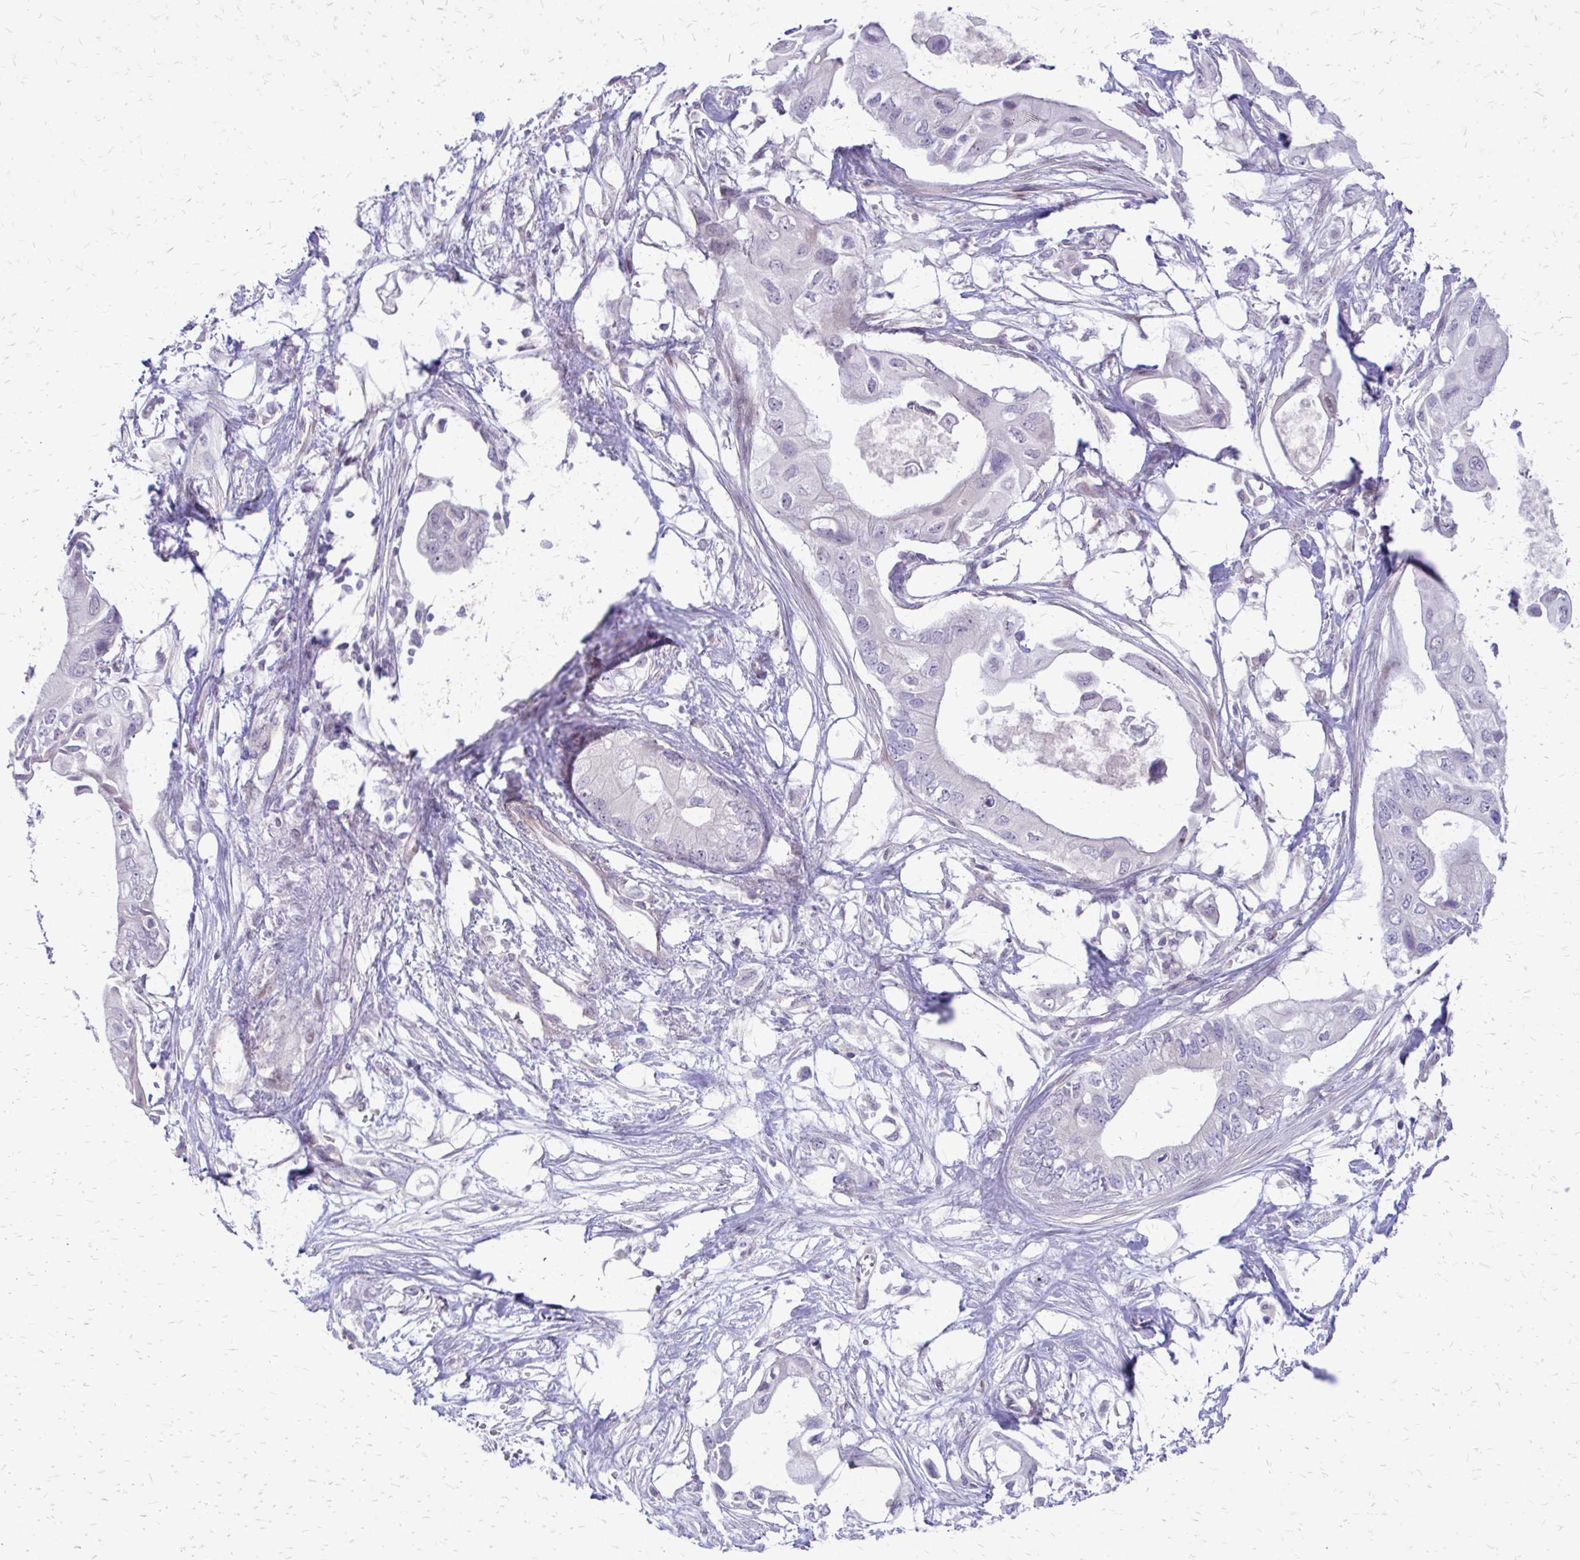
{"staining": {"intensity": "negative", "quantity": "none", "location": "none"}, "tissue": "pancreatic cancer", "cell_type": "Tumor cells", "image_type": "cancer", "snomed": [{"axis": "morphology", "description": "Adenocarcinoma, NOS"}, {"axis": "topography", "description": "Pancreas"}], "caption": "This is an IHC photomicrograph of adenocarcinoma (pancreatic). There is no staining in tumor cells.", "gene": "PPDPFL", "patient": {"sex": "female", "age": 63}}